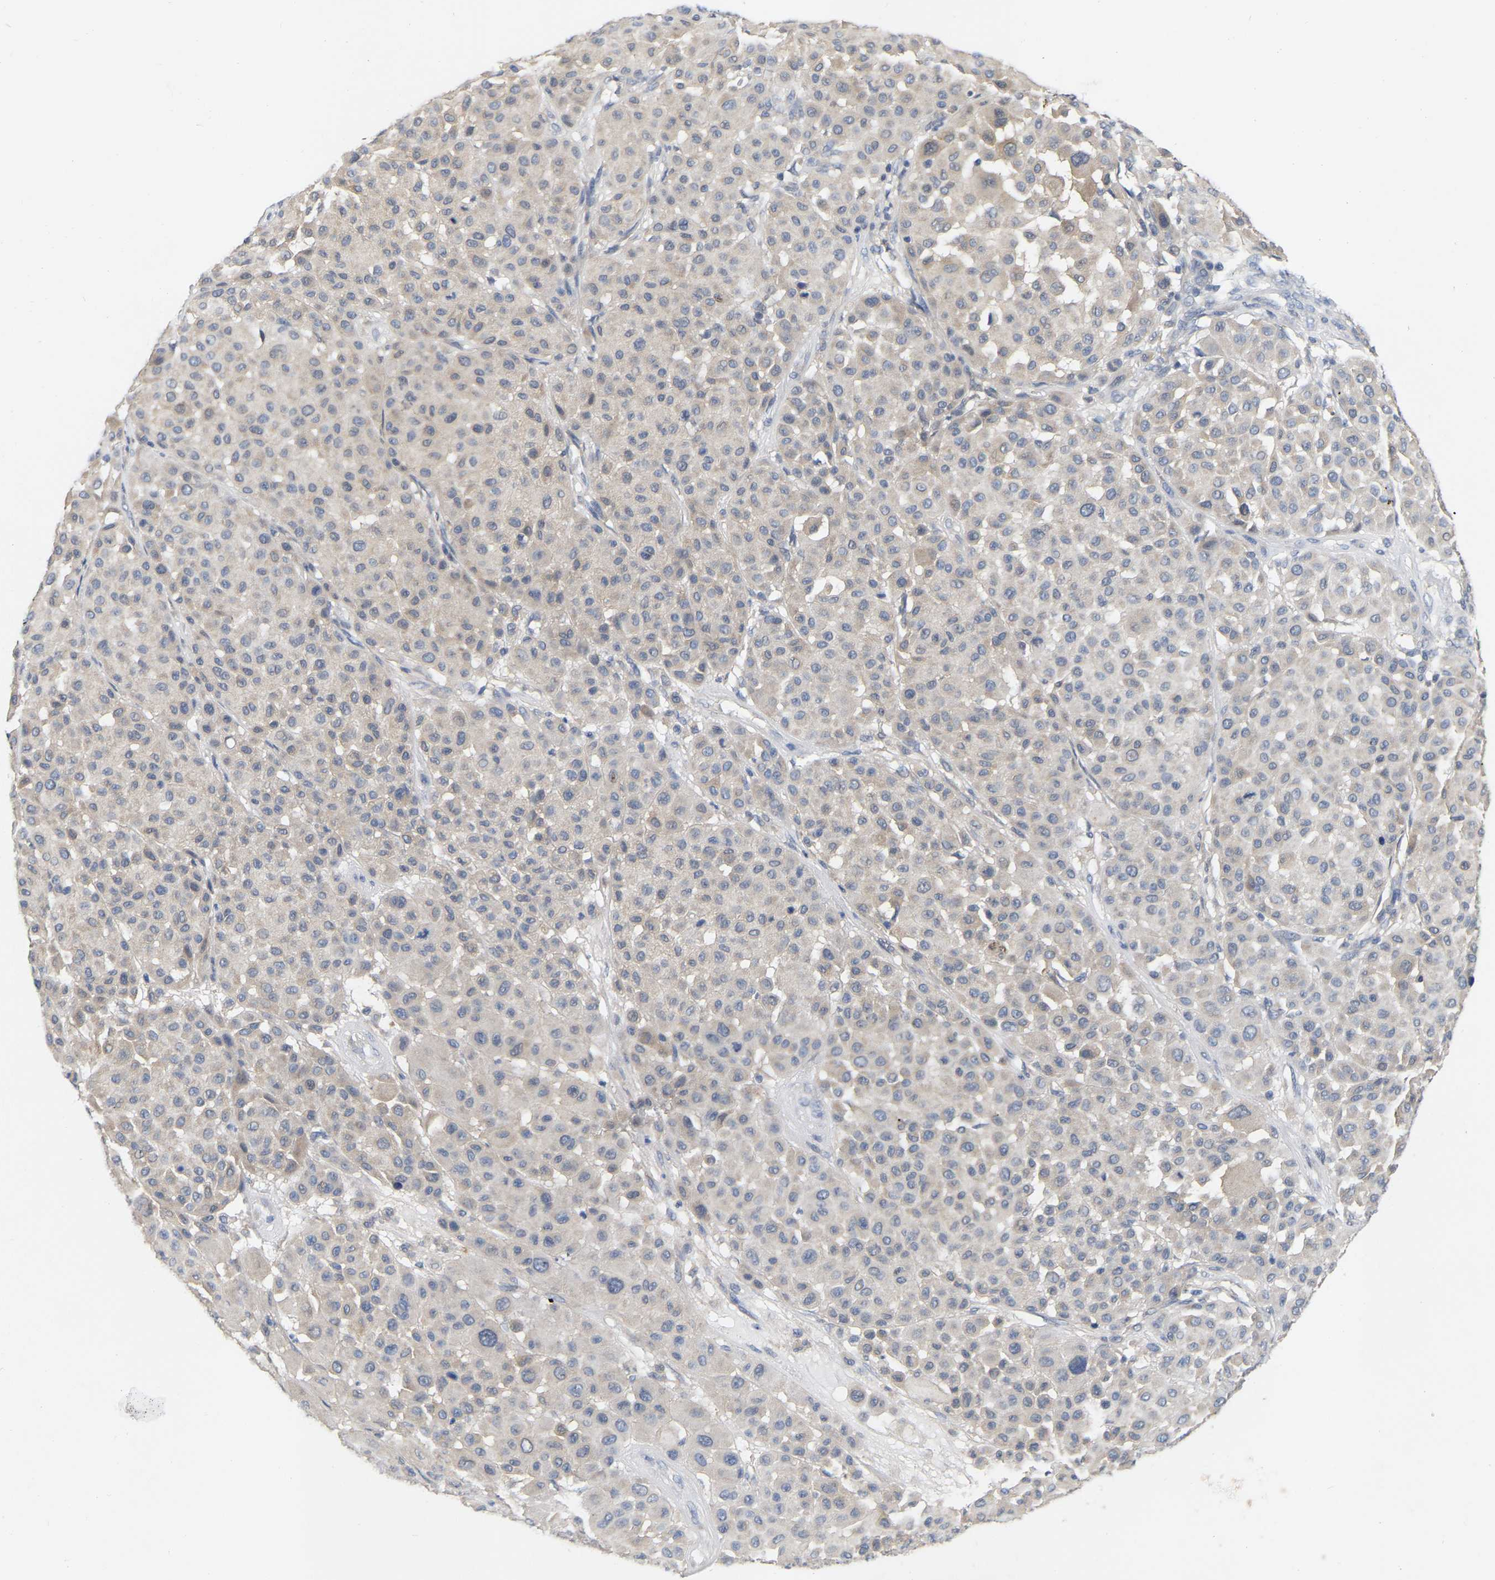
{"staining": {"intensity": "negative", "quantity": "none", "location": "none"}, "tissue": "melanoma", "cell_type": "Tumor cells", "image_type": "cancer", "snomed": [{"axis": "morphology", "description": "Malignant melanoma, Metastatic site"}, {"axis": "topography", "description": "Soft tissue"}], "caption": "Histopathology image shows no protein expression in tumor cells of malignant melanoma (metastatic site) tissue.", "gene": "WIPI2", "patient": {"sex": "male", "age": 41}}